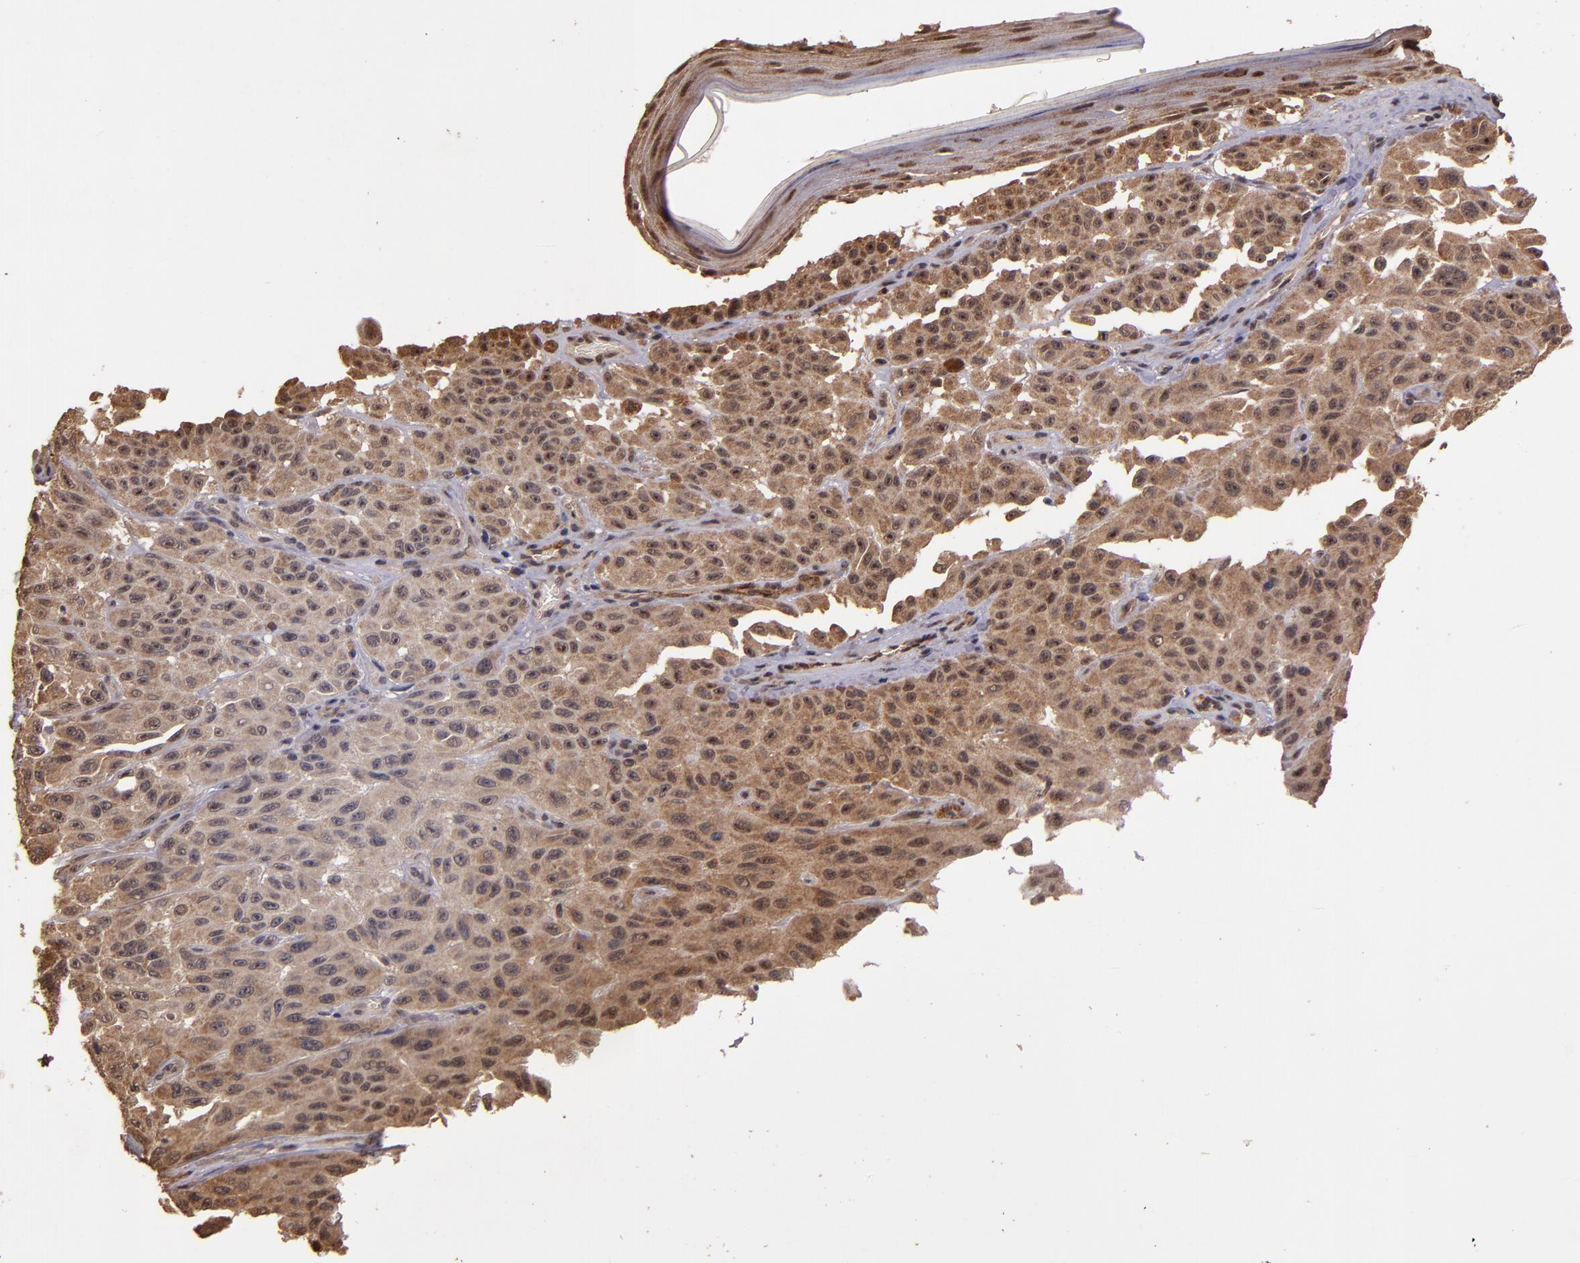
{"staining": {"intensity": "moderate", "quantity": ">75%", "location": "cytoplasmic/membranous"}, "tissue": "melanoma", "cell_type": "Tumor cells", "image_type": "cancer", "snomed": [{"axis": "morphology", "description": "Malignant melanoma, NOS"}, {"axis": "topography", "description": "Skin"}], "caption": "This is an image of immunohistochemistry (IHC) staining of malignant melanoma, which shows moderate staining in the cytoplasmic/membranous of tumor cells.", "gene": "RIOK3", "patient": {"sex": "male", "age": 30}}